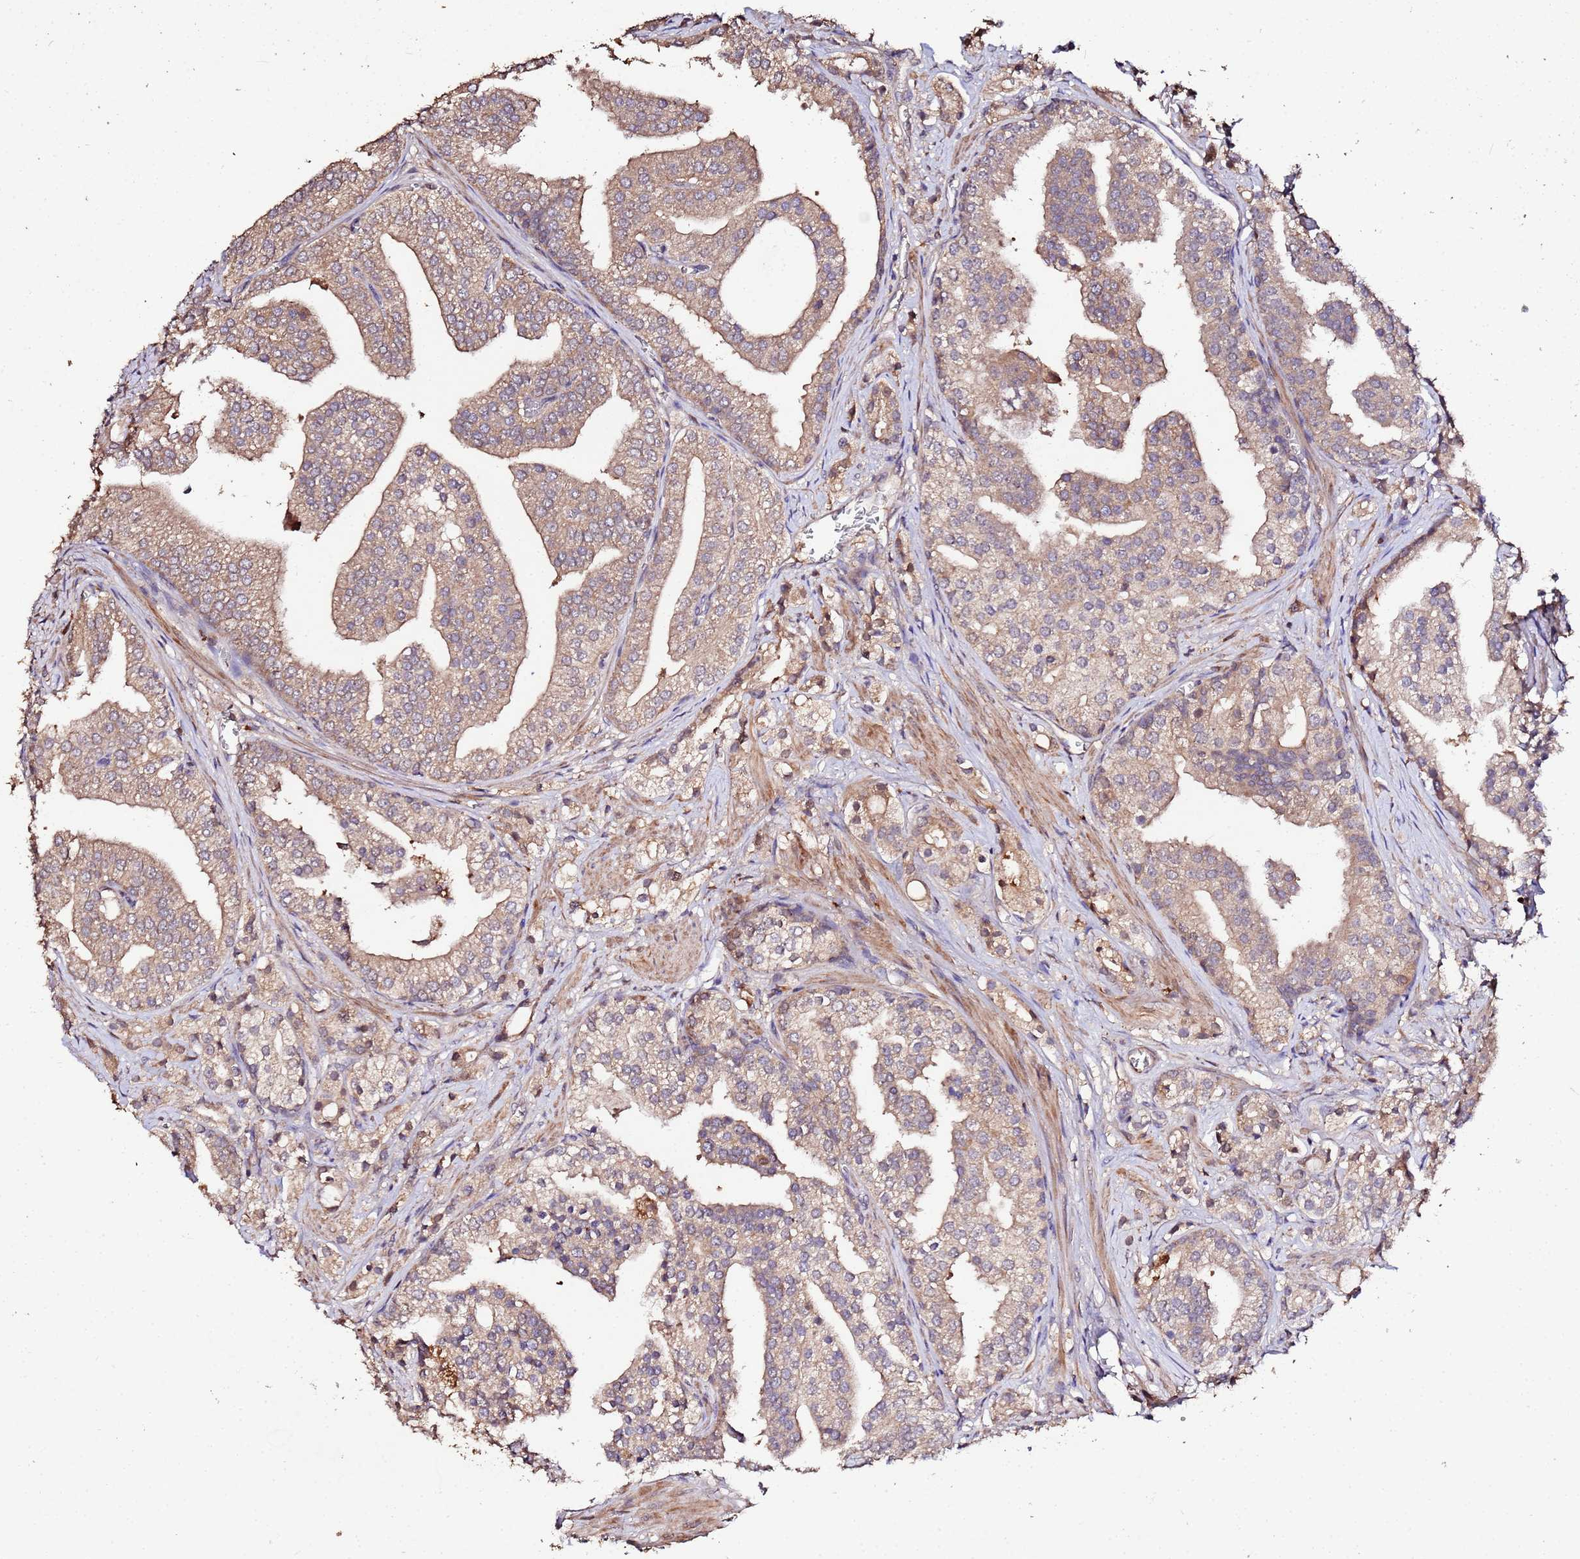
{"staining": {"intensity": "weak", "quantity": ">75%", "location": "cytoplasmic/membranous"}, "tissue": "prostate cancer", "cell_type": "Tumor cells", "image_type": "cancer", "snomed": [{"axis": "morphology", "description": "Adenocarcinoma, High grade"}, {"axis": "topography", "description": "Prostate"}], "caption": "The image shows immunohistochemical staining of prostate adenocarcinoma (high-grade). There is weak cytoplasmic/membranous positivity is appreciated in about >75% of tumor cells.", "gene": "MTERF1", "patient": {"sex": "male", "age": 50}}